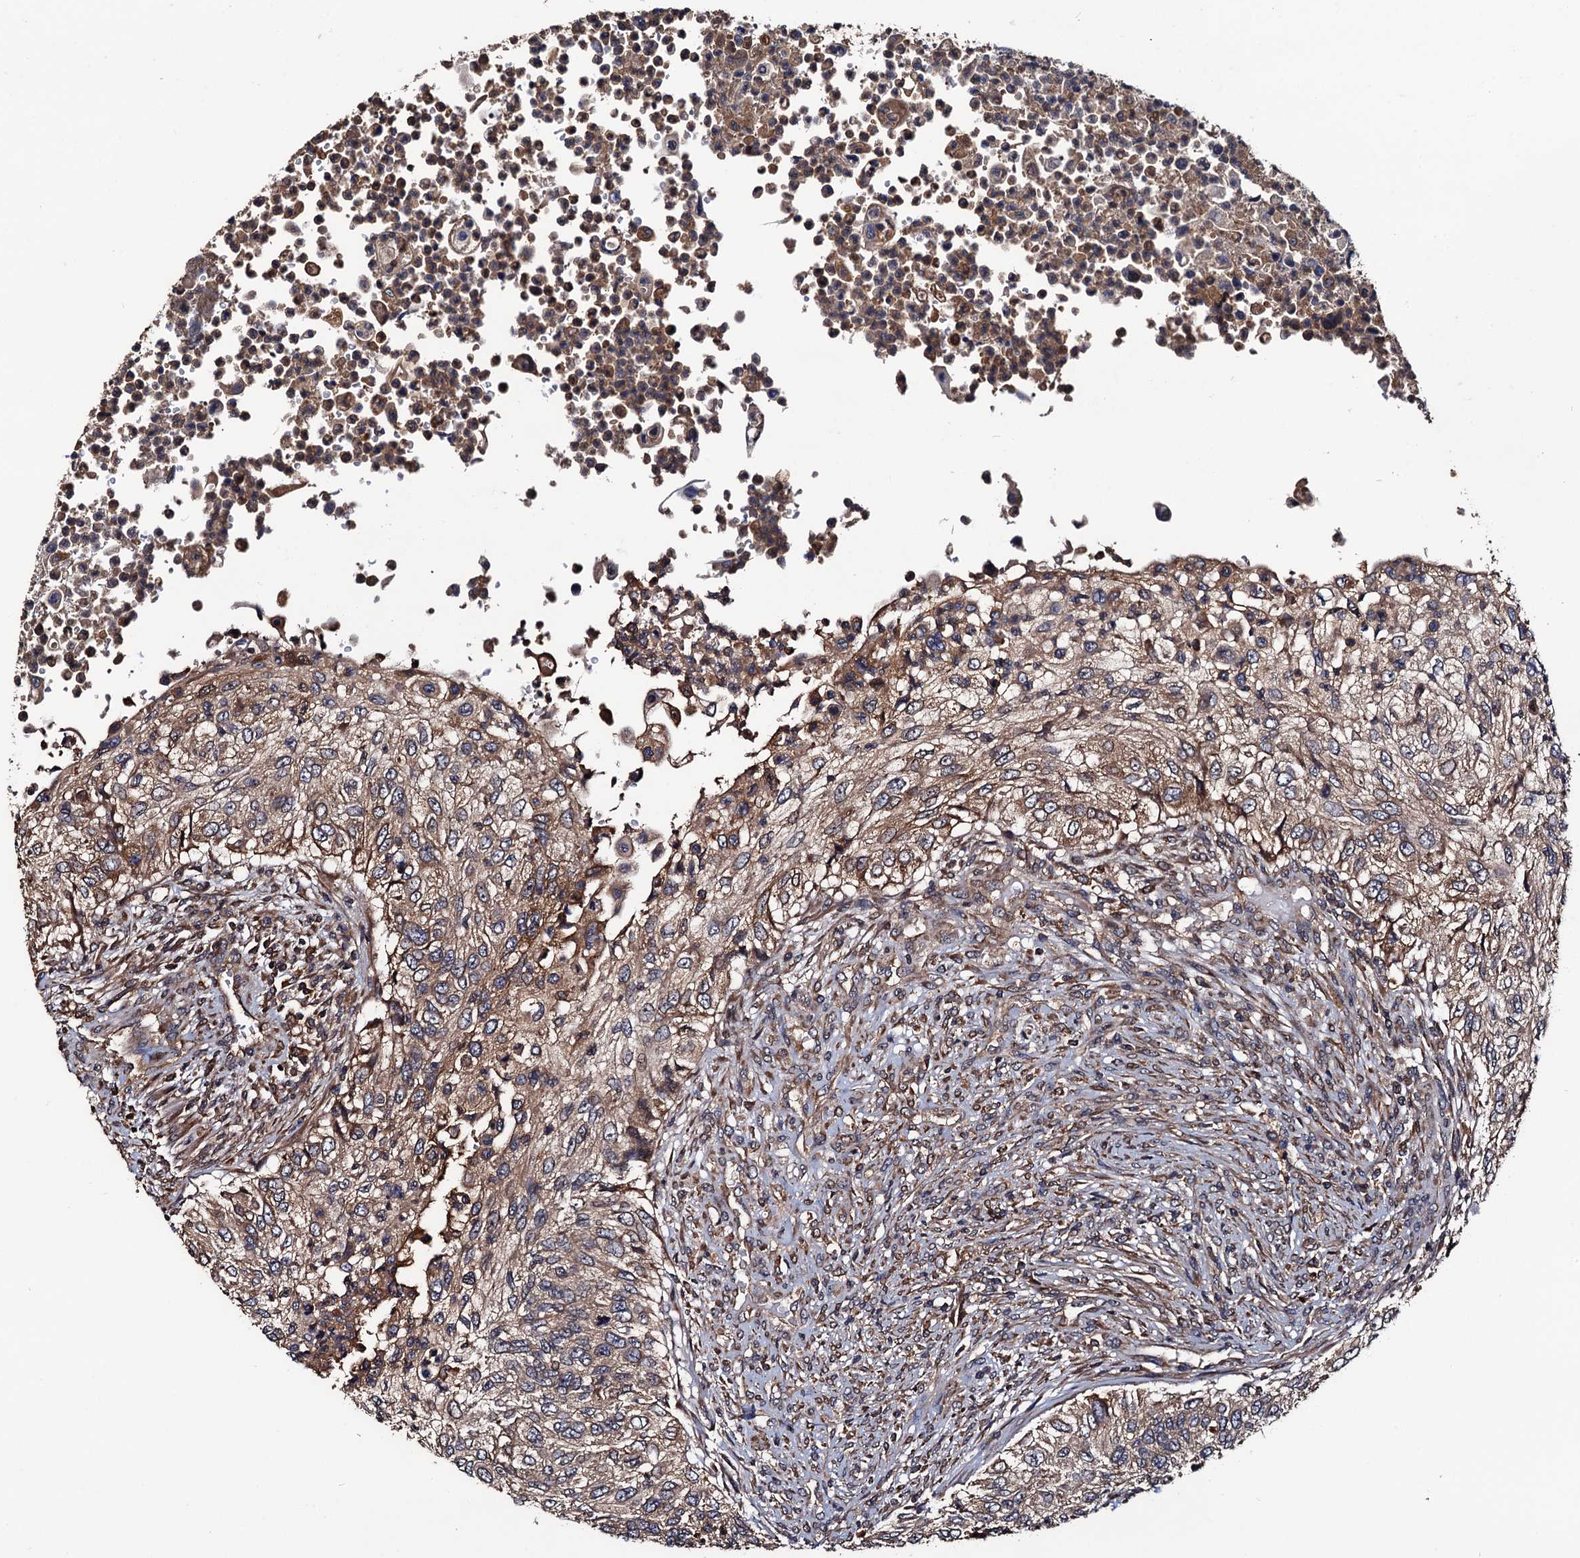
{"staining": {"intensity": "moderate", "quantity": ">75%", "location": "cytoplasmic/membranous"}, "tissue": "urothelial cancer", "cell_type": "Tumor cells", "image_type": "cancer", "snomed": [{"axis": "morphology", "description": "Urothelial carcinoma, High grade"}, {"axis": "topography", "description": "Urinary bladder"}], "caption": "Human high-grade urothelial carcinoma stained for a protein (brown) demonstrates moderate cytoplasmic/membranous positive staining in approximately >75% of tumor cells.", "gene": "RGS11", "patient": {"sex": "female", "age": 60}}